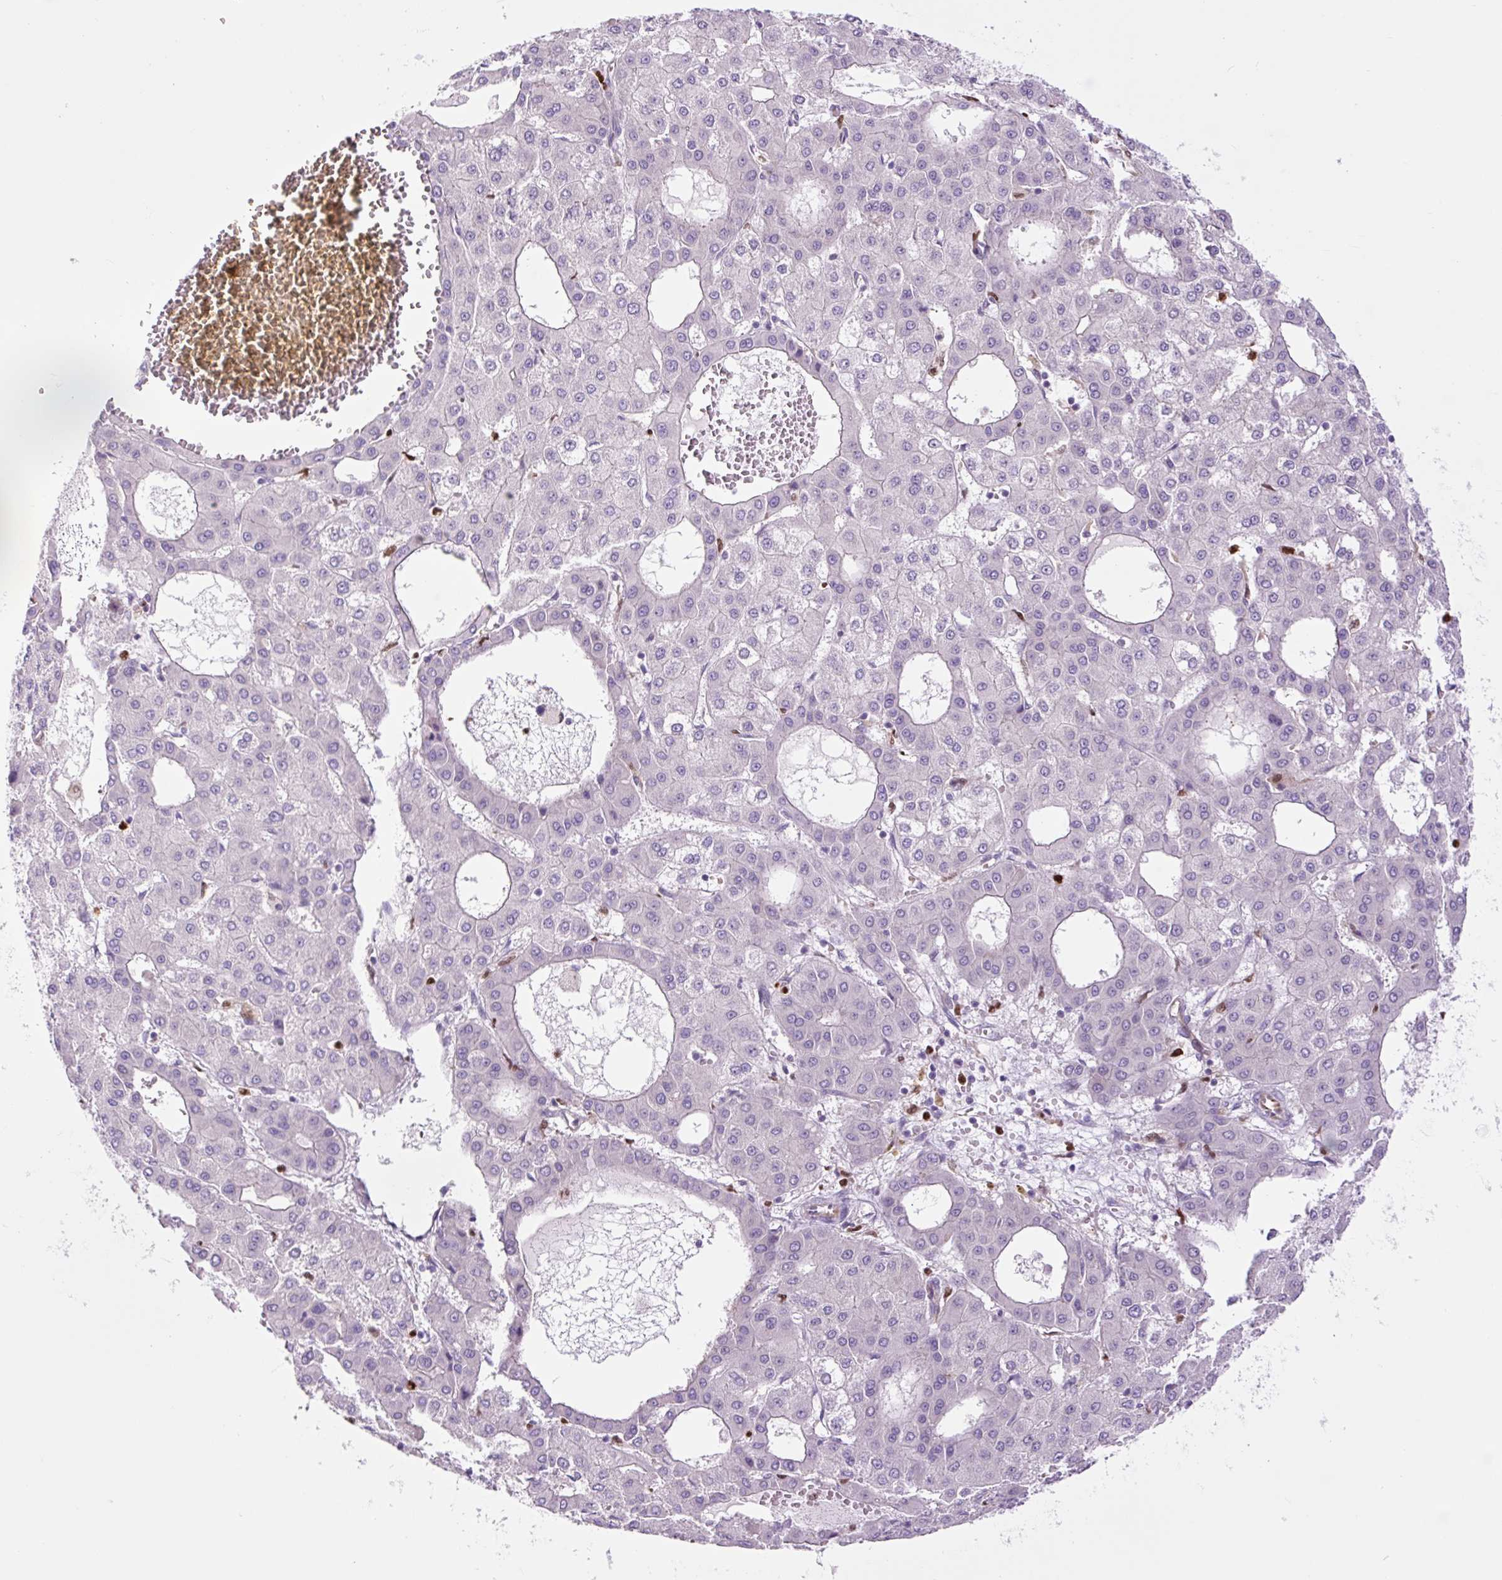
{"staining": {"intensity": "negative", "quantity": "none", "location": "none"}, "tissue": "liver cancer", "cell_type": "Tumor cells", "image_type": "cancer", "snomed": [{"axis": "morphology", "description": "Carcinoma, Hepatocellular, NOS"}, {"axis": "topography", "description": "Liver"}], "caption": "A photomicrograph of human liver cancer is negative for staining in tumor cells.", "gene": "SPI1", "patient": {"sex": "male", "age": 47}}